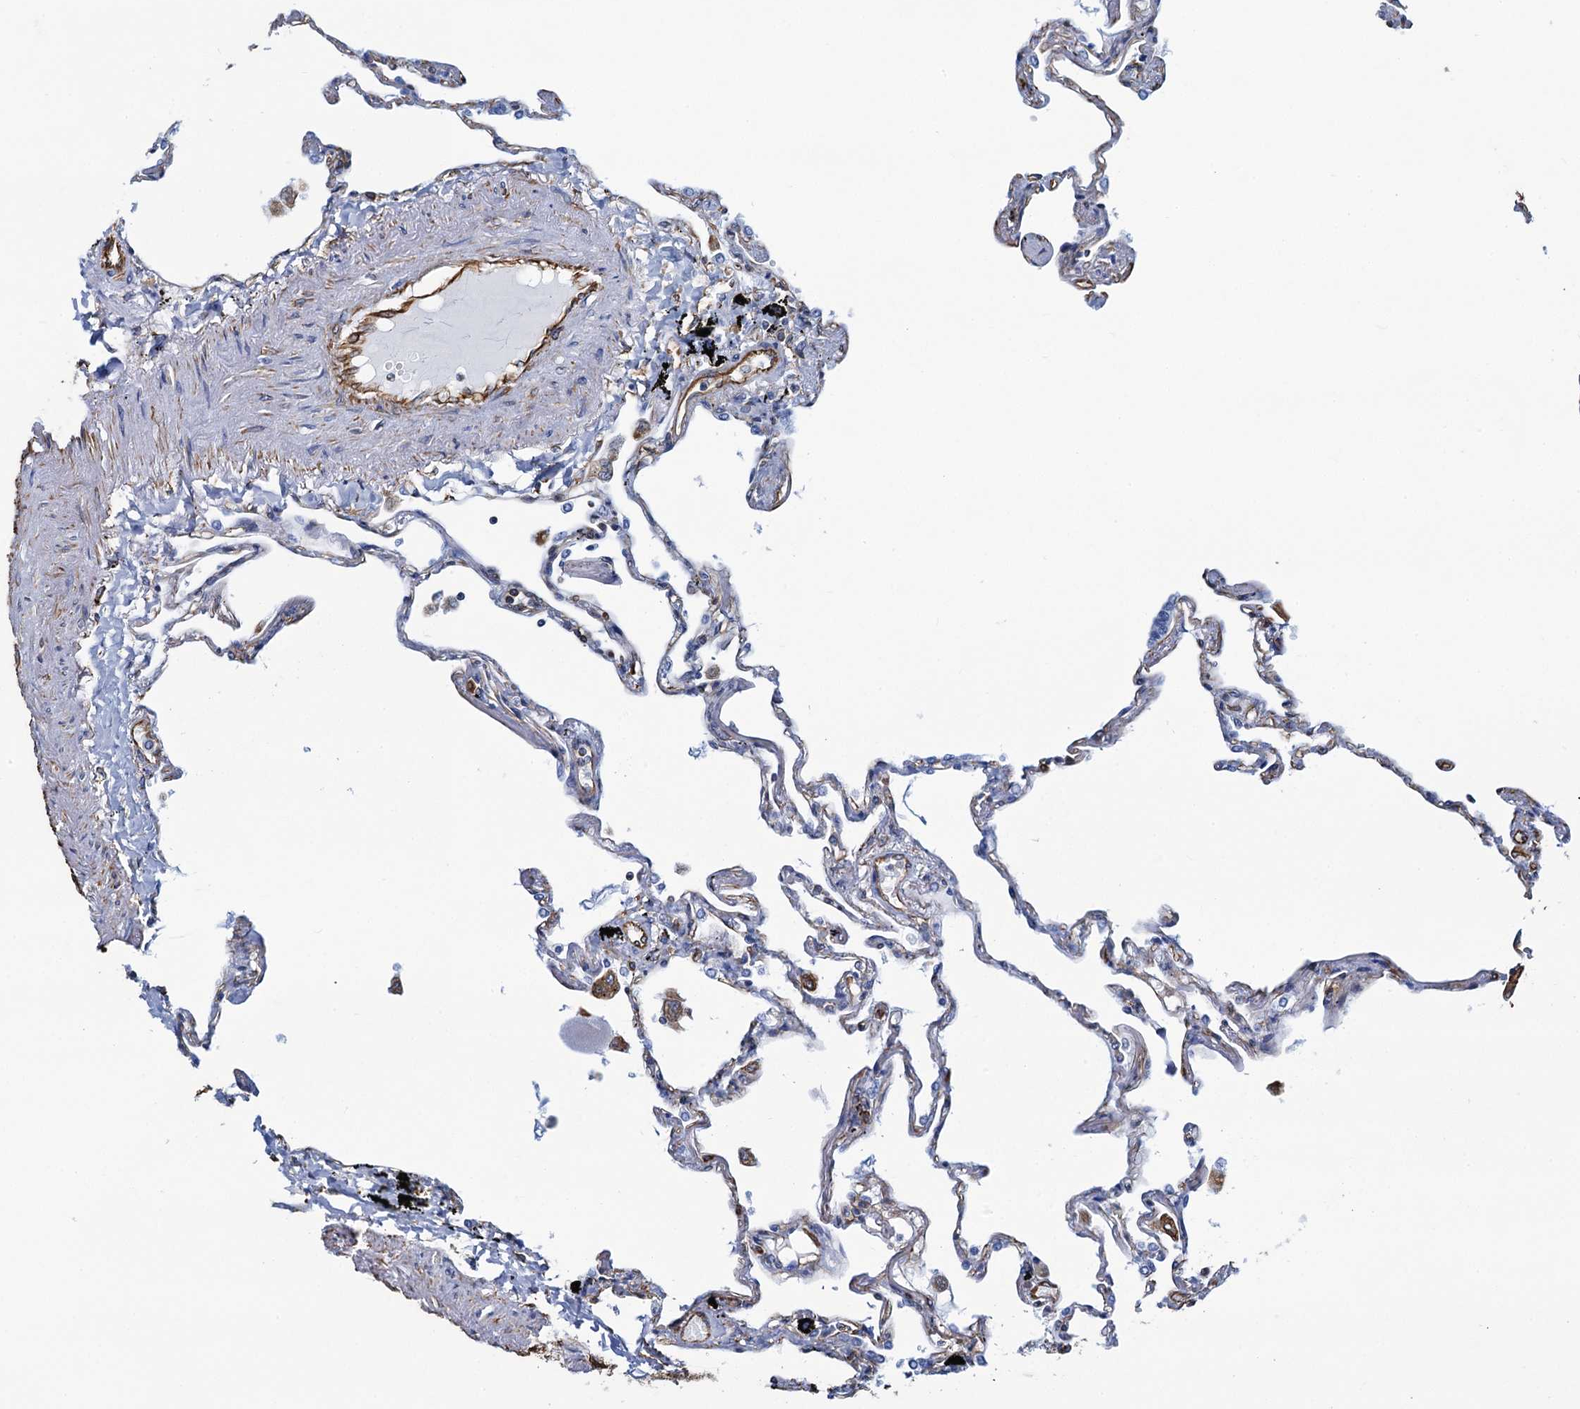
{"staining": {"intensity": "negative", "quantity": "none", "location": "none"}, "tissue": "lung", "cell_type": "Alveolar cells", "image_type": "normal", "snomed": [{"axis": "morphology", "description": "Normal tissue, NOS"}, {"axis": "topography", "description": "Lung"}], "caption": "High power microscopy image of an immunohistochemistry (IHC) histopathology image of normal lung, revealing no significant positivity in alveolar cells.", "gene": "PGM2", "patient": {"sex": "female", "age": 67}}